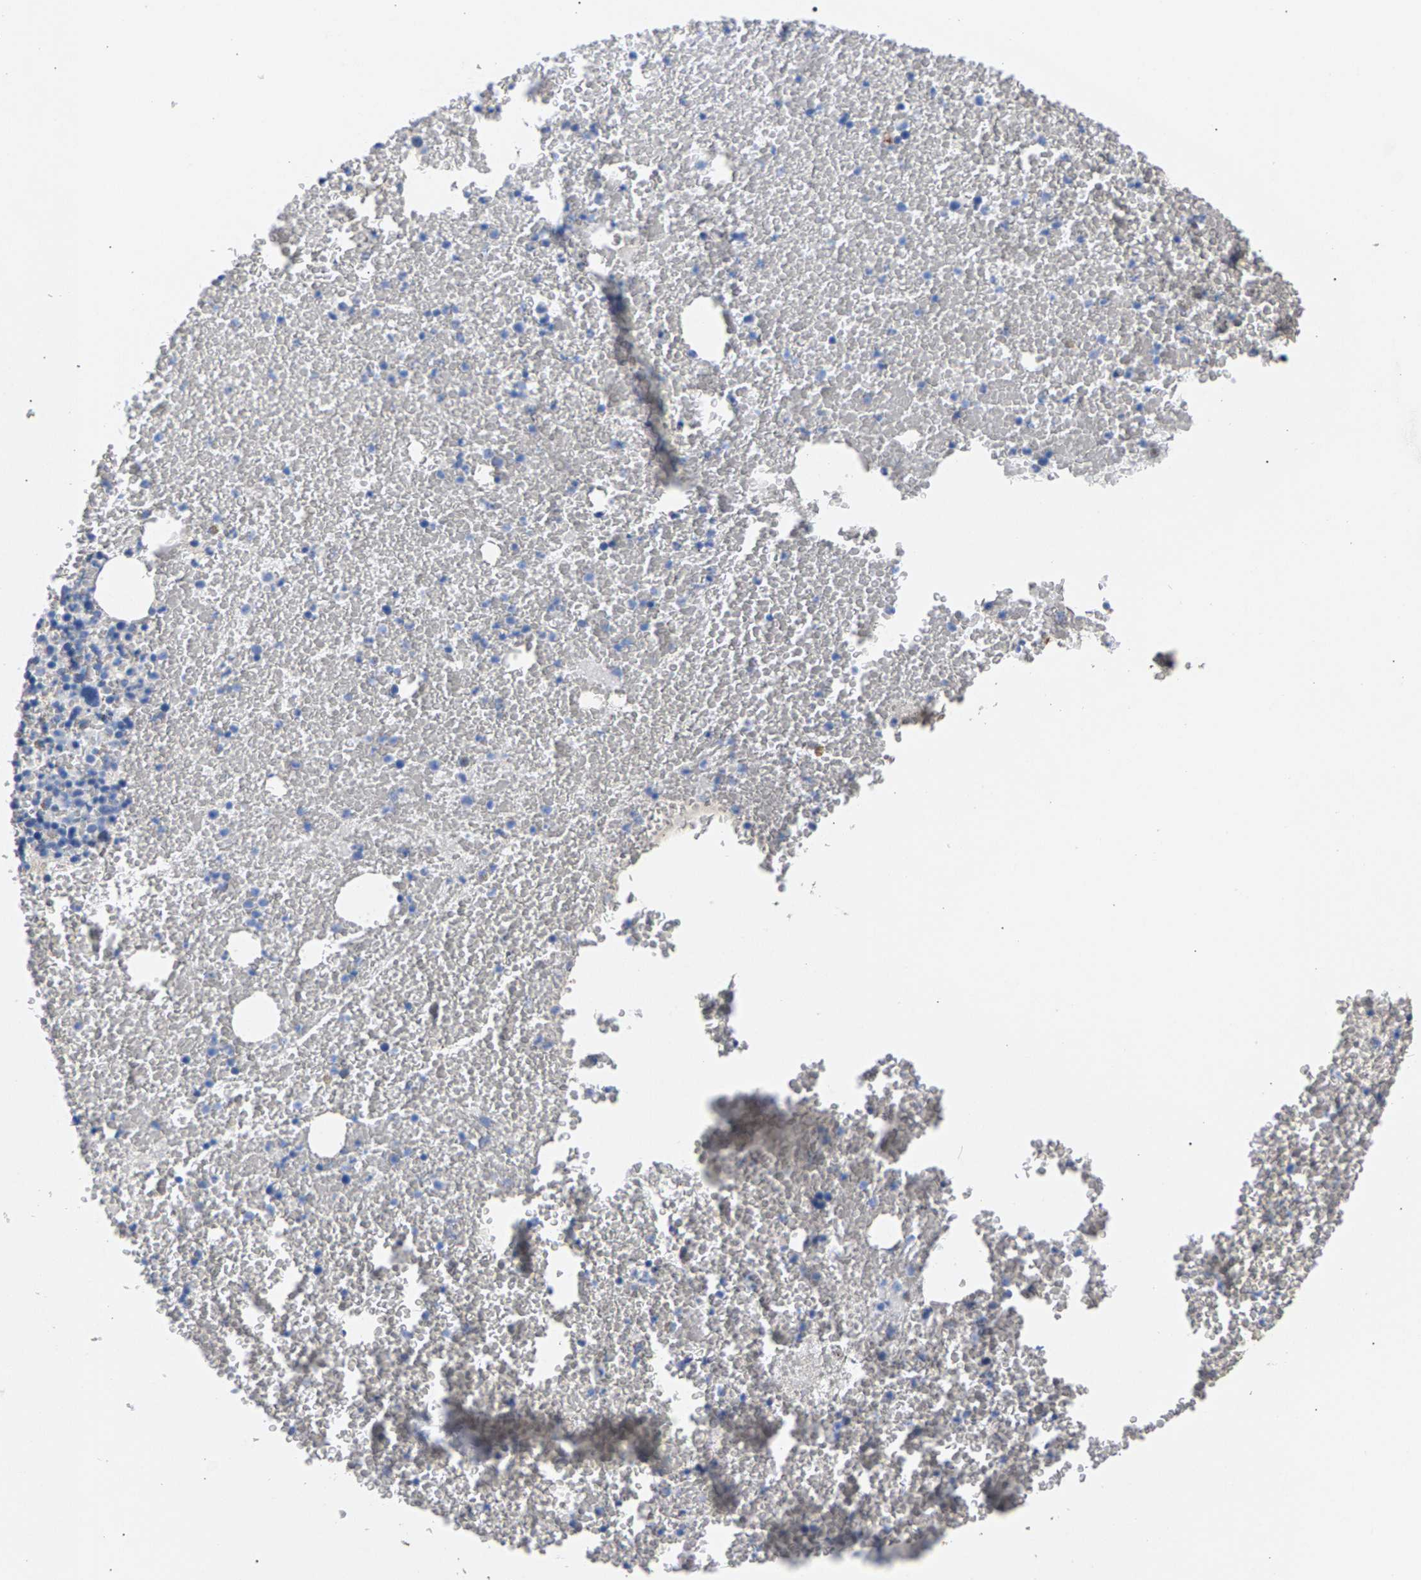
{"staining": {"intensity": "negative", "quantity": "none", "location": "none"}, "tissue": "bone marrow", "cell_type": "Hematopoietic cells", "image_type": "normal", "snomed": [{"axis": "morphology", "description": "Normal tissue, NOS"}, {"axis": "morphology", "description": "Inflammation, NOS"}, {"axis": "topography", "description": "Bone marrow"}], "caption": "This photomicrograph is of normal bone marrow stained with immunohistochemistry (IHC) to label a protein in brown with the nuclei are counter-stained blue. There is no staining in hematopoietic cells. Brightfield microscopy of immunohistochemistry stained with DAB (3,3'-diaminobenzidine) (brown) and hematoxylin (blue), captured at high magnification.", "gene": "APOH", "patient": {"sex": "male", "age": 47}}